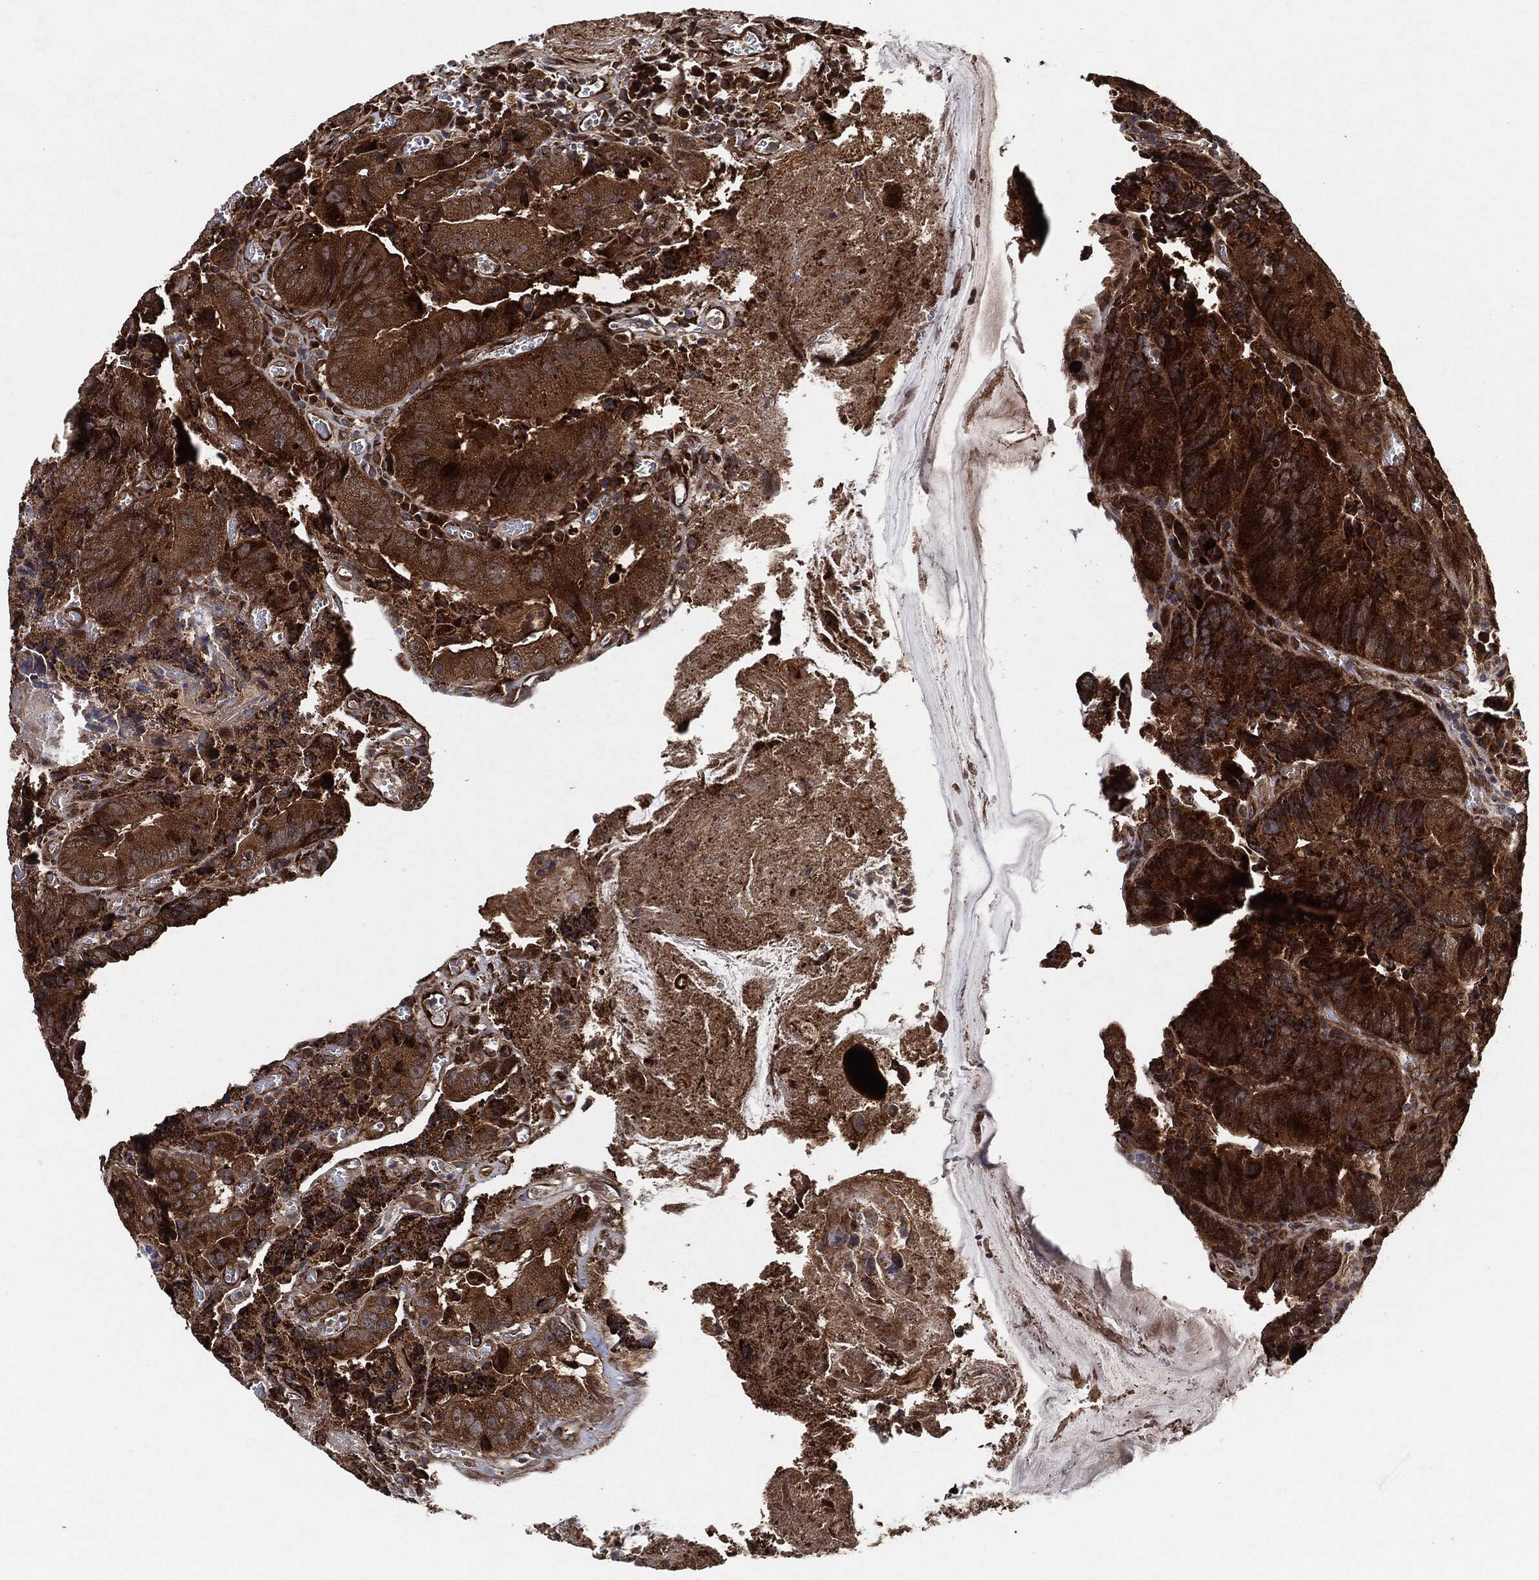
{"staining": {"intensity": "strong", "quantity": ">75%", "location": "cytoplasmic/membranous"}, "tissue": "colorectal cancer", "cell_type": "Tumor cells", "image_type": "cancer", "snomed": [{"axis": "morphology", "description": "Adenocarcinoma, NOS"}, {"axis": "topography", "description": "Colon"}], "caption": "Strong cytoplasmic/membranous expression is appreciated in about >75% of tumor cells in colorectal cancer. (Stains: DAB (3,3'-diaminobenzidine) in brown, nuclei in blue, Microscopy: brightfield microscopy at high magnification).", "gene": "BCAR1", "patient": {"sex": "female", "age": 86}}